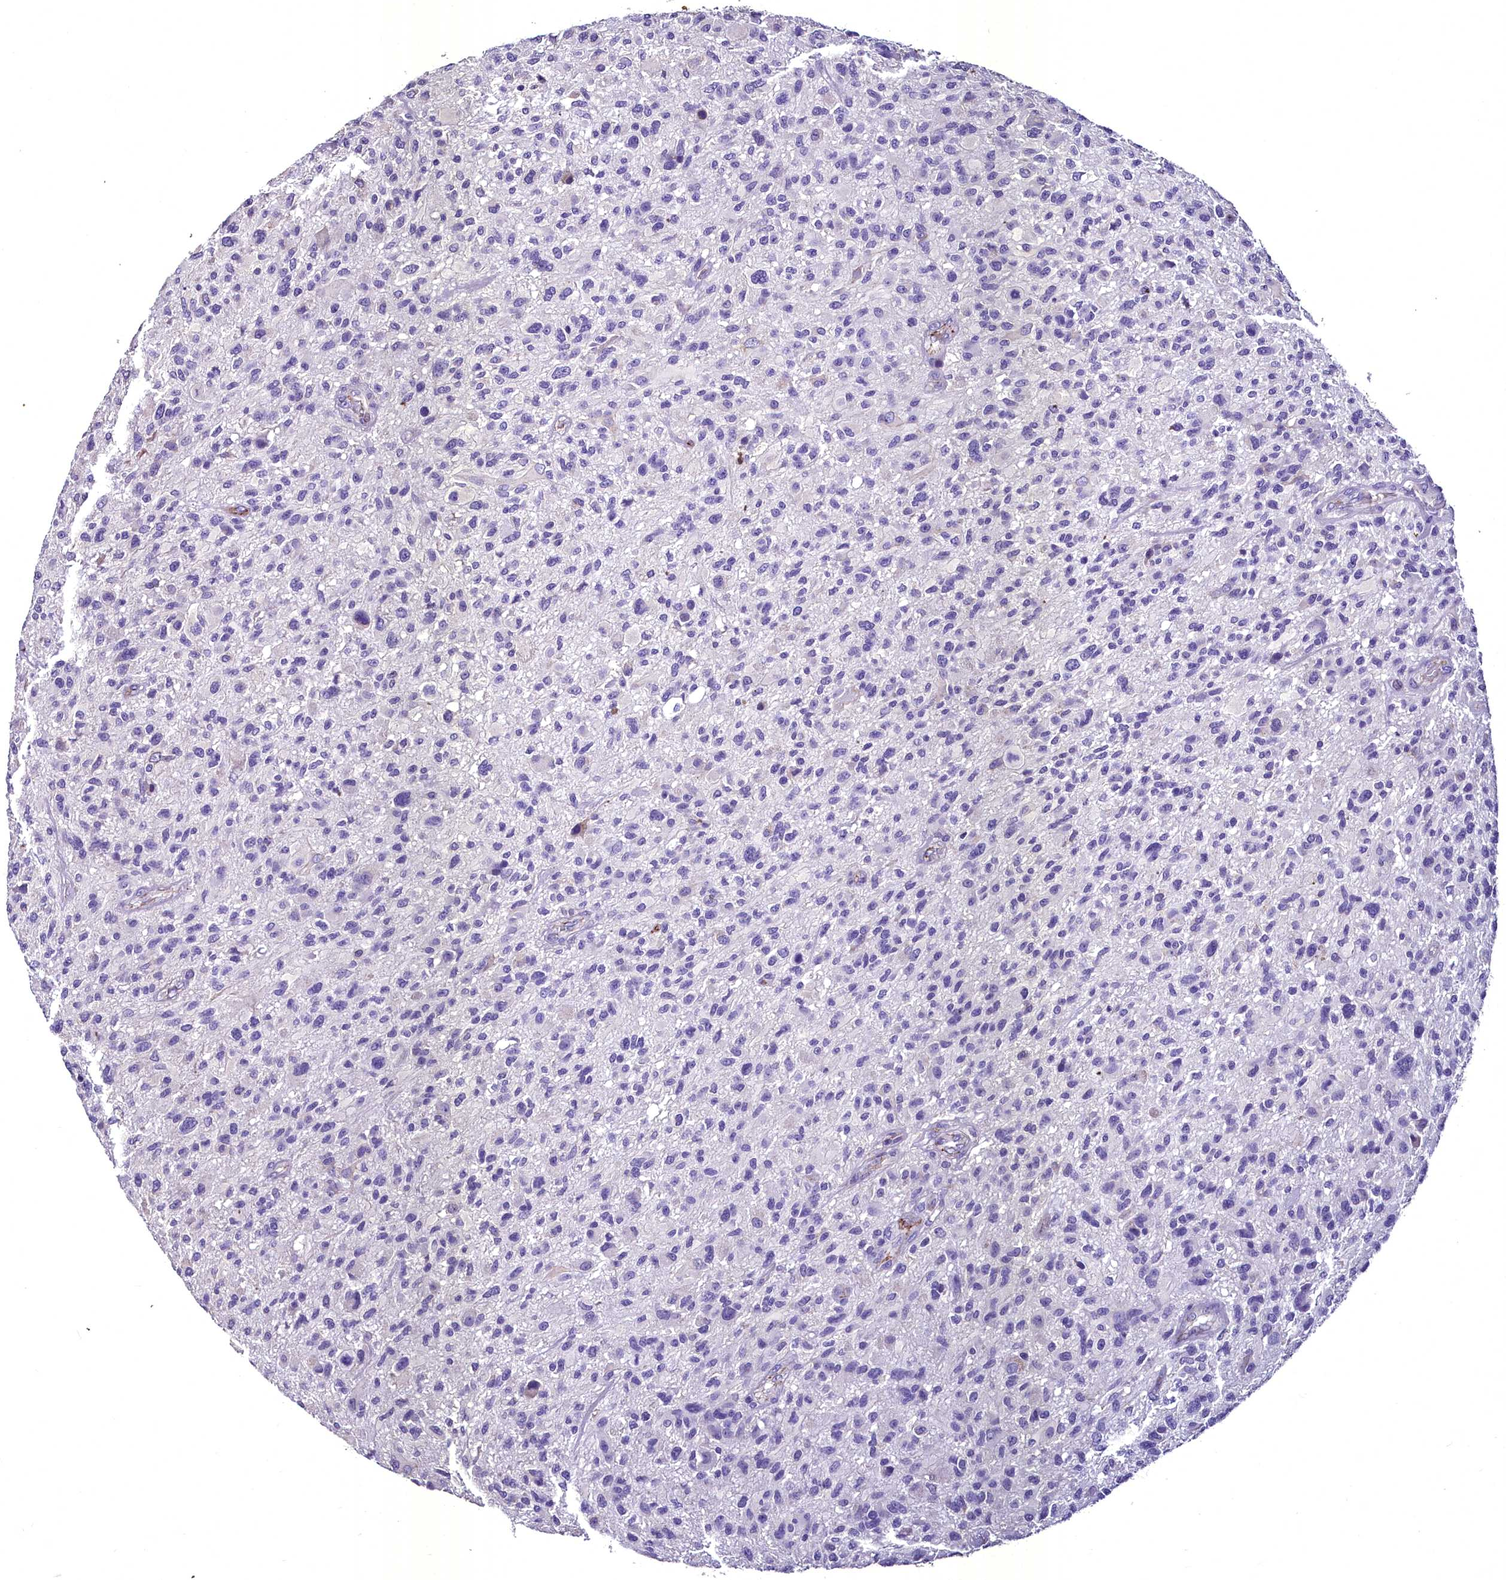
{"staining": {"intensity": "negative", "quantity": "none", "location": "none"}, "tissue": "glioma", "cell_type": "Tumor cells", "image_type": "cancer", "snomed": [{"axis": "morphology", "description": "Glioma, malignant, High grade"}, {"axis": "topography", "description": "Brain"}], "caption": "Tumor cells show no significant protein positivity in glioma.", "gene": "MS4A18", "patient": {"sex": "male", "age": 47}}